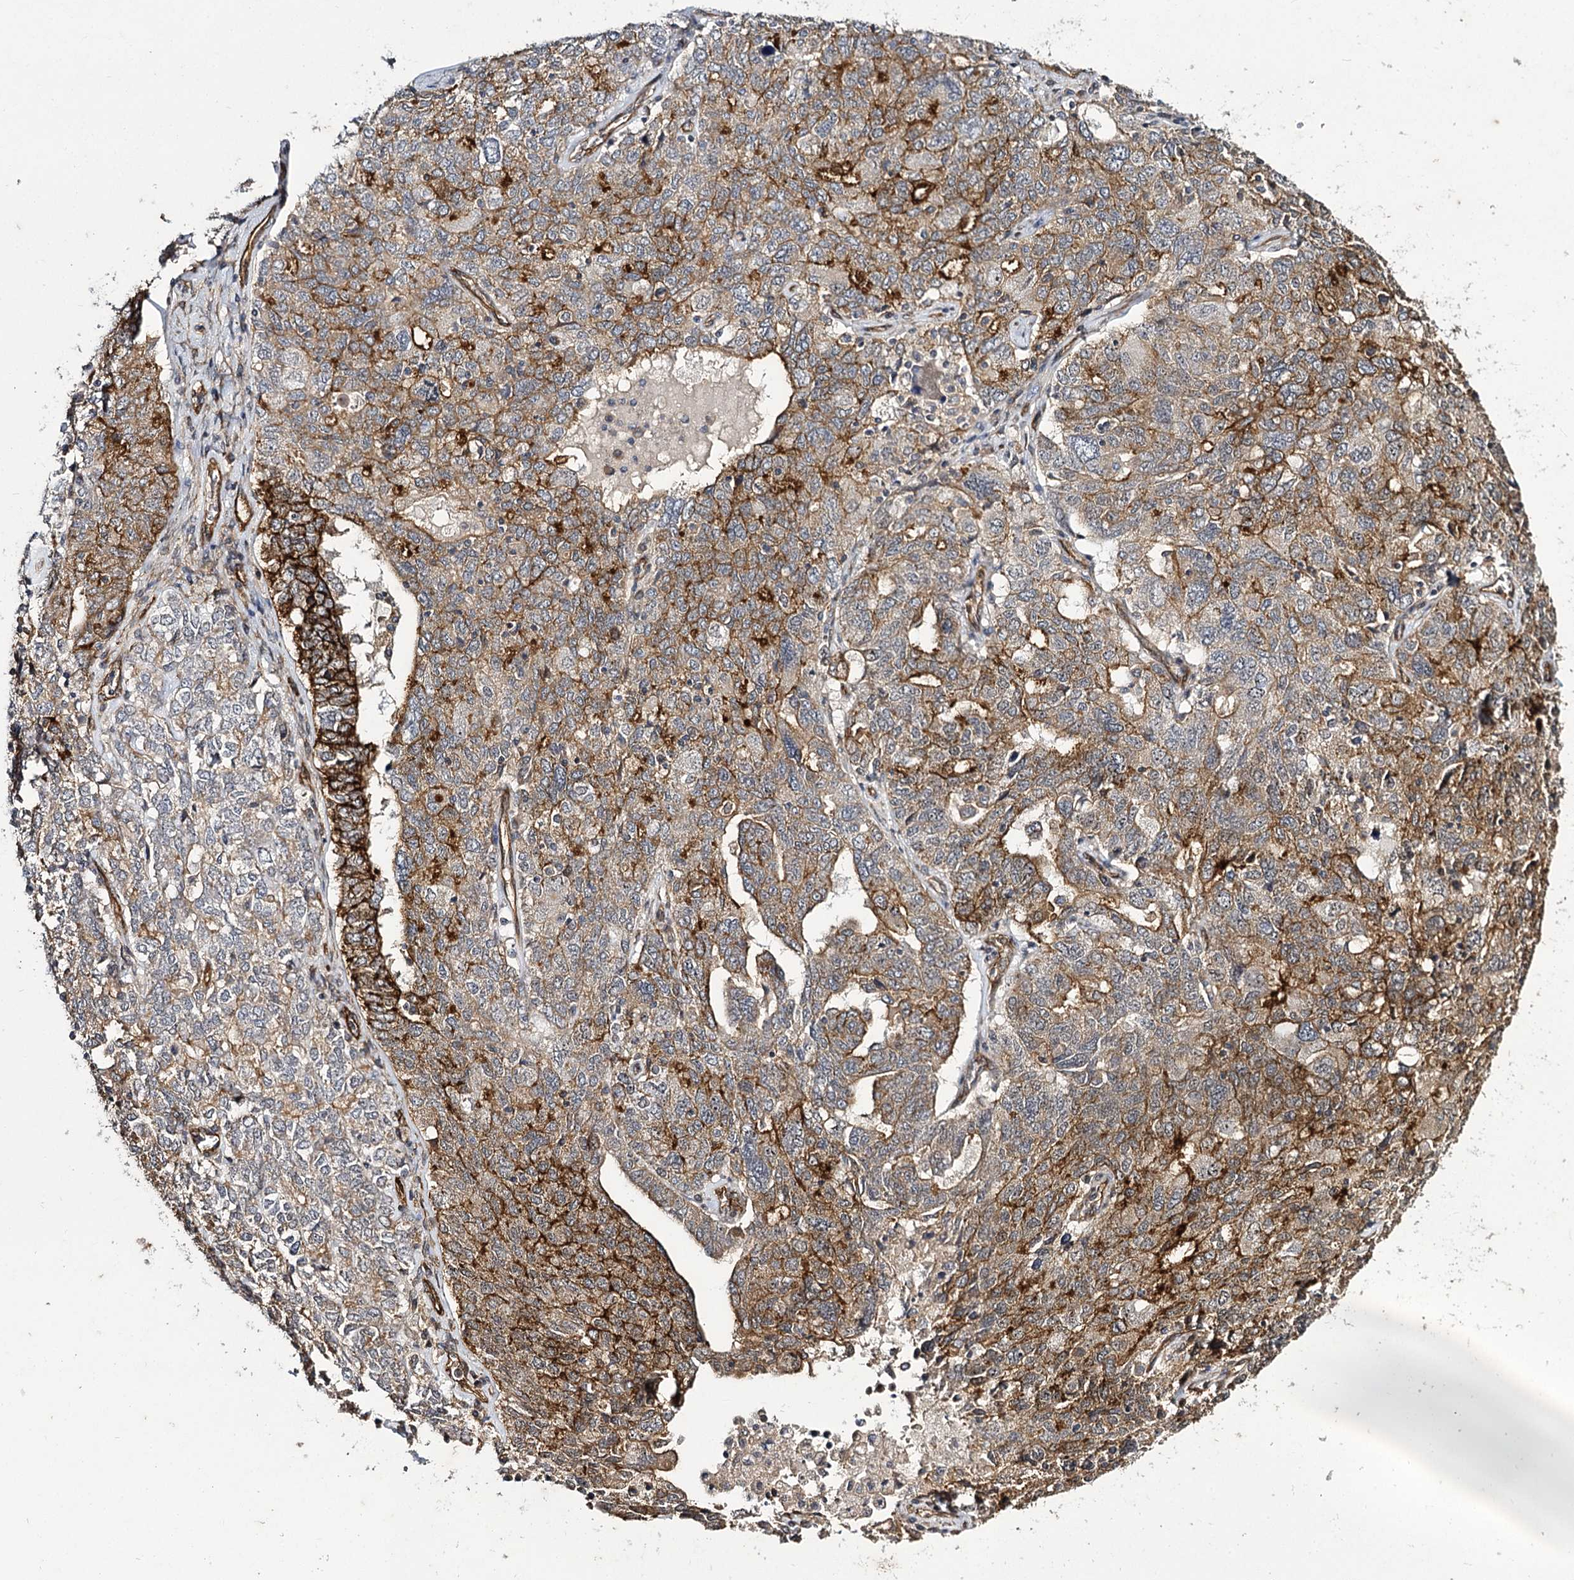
{"staining": {"intensity": "moderate", "quantity": ">75%", "location": "cytoplasmic/membranous"}, "tissue": "ovarian cancer", "cell_type": "Tumor cells", "image_type": "cancer", "snomed": [{"axis": "morphology", "description": "Carcinoma, endometroid"}, {"axis": "topography", "description": "Ovary"}], "caption": "Tumor cells reveal medium levels of moderate cytoplasmic/membranous positivity in about >75% of cells in ovarian endometroid carcinoma. Using DAB (brown) and hematoxylin (blue) stains, captured at high magnification using brightfield microscopy.", "gene": "MYO1C", "patient": {"sex": "female", "age": 62}}